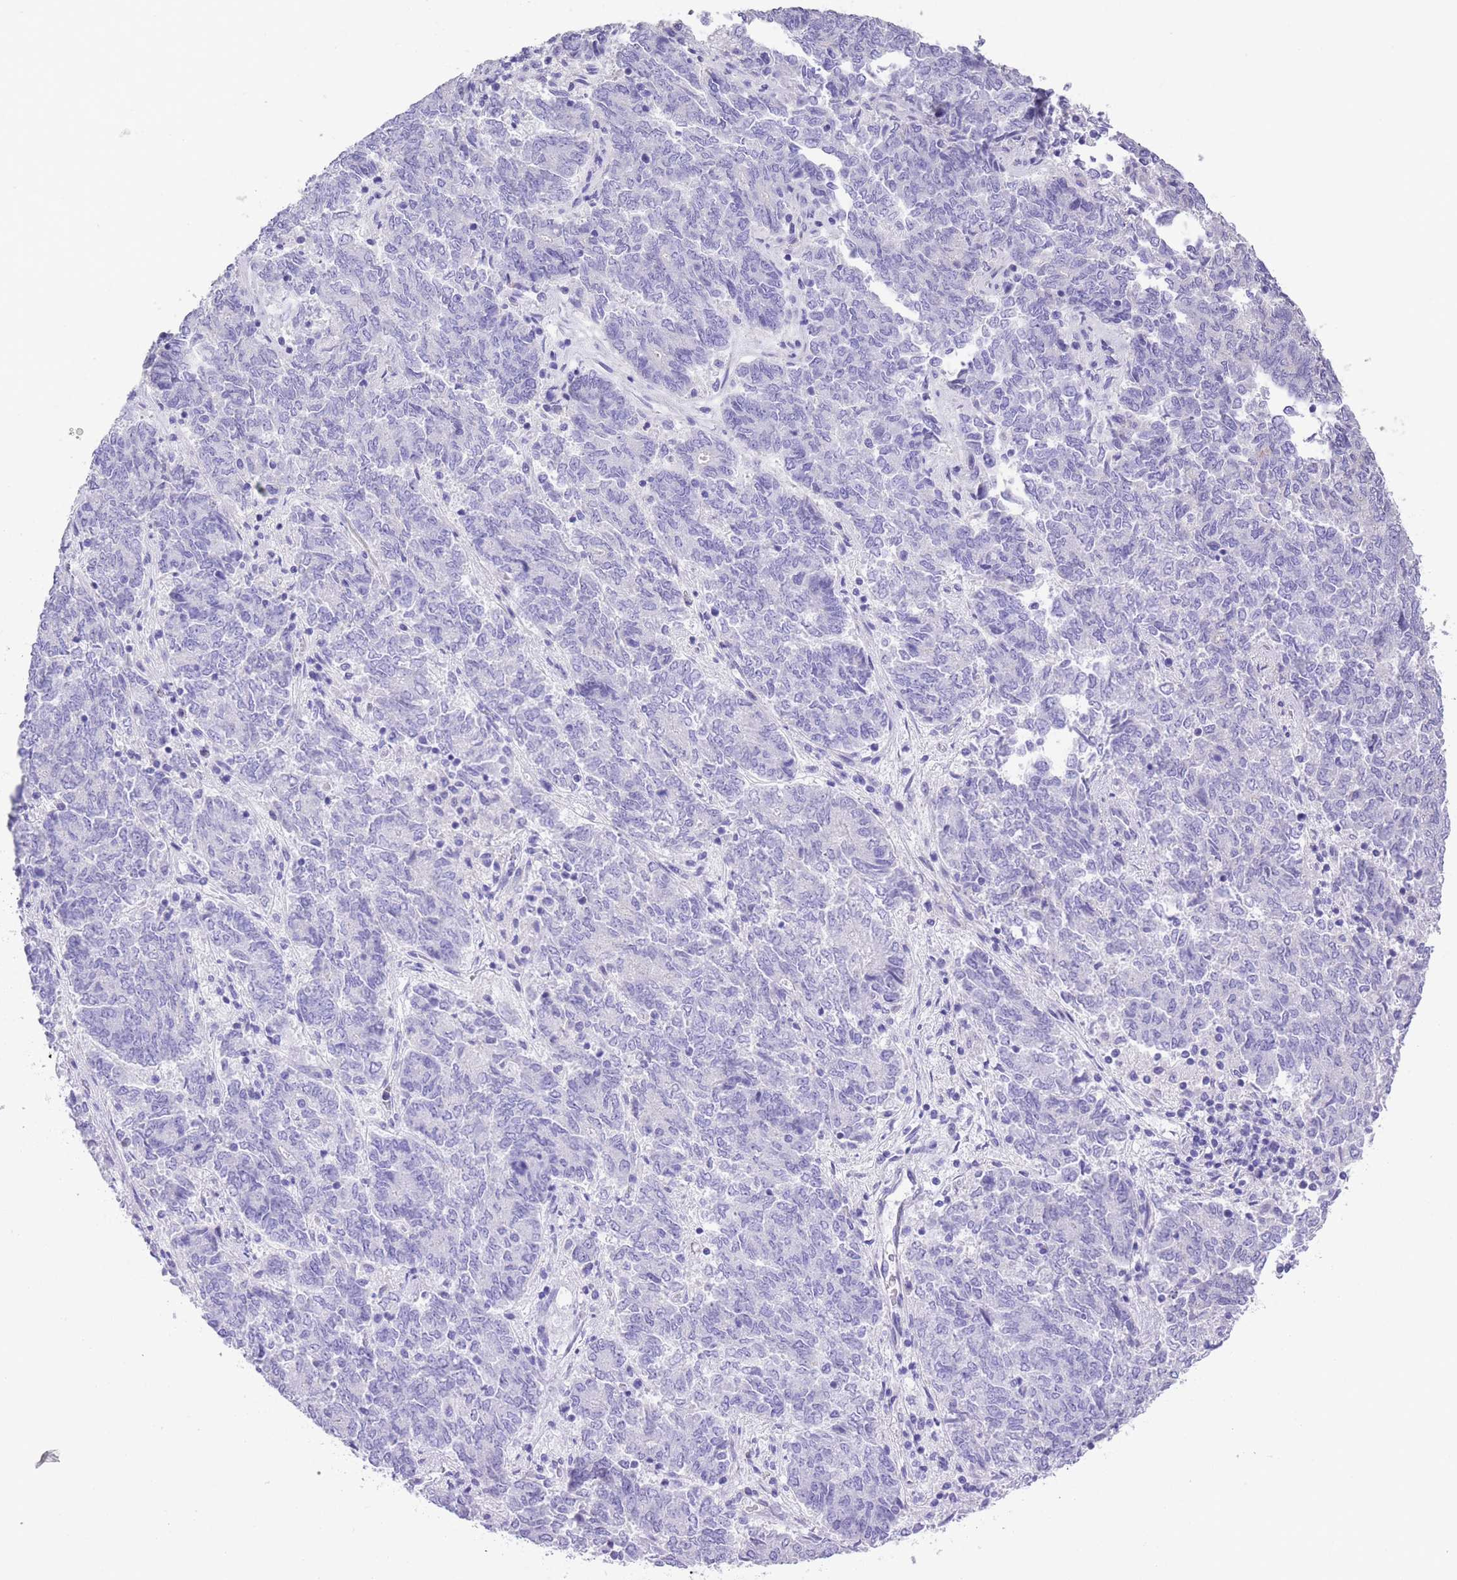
{"staining": {"intensity": "negative", "quantity": "none", "location": "none"}, "tissue": "endometrial cancer", "cell_type": "Tumor cells", "image_type": "cancer", "snomed": [{"axis": "morphology", "description": "Adenocarcinoma, NOS"}, {"axis": "topography", "description": "Endometrium"}], "caption": "Tumor cells show no significant positivity in endometrial adenocarcinoma.", "gene": "RAI2", "patient": {"sex": "female", "age": 80}}